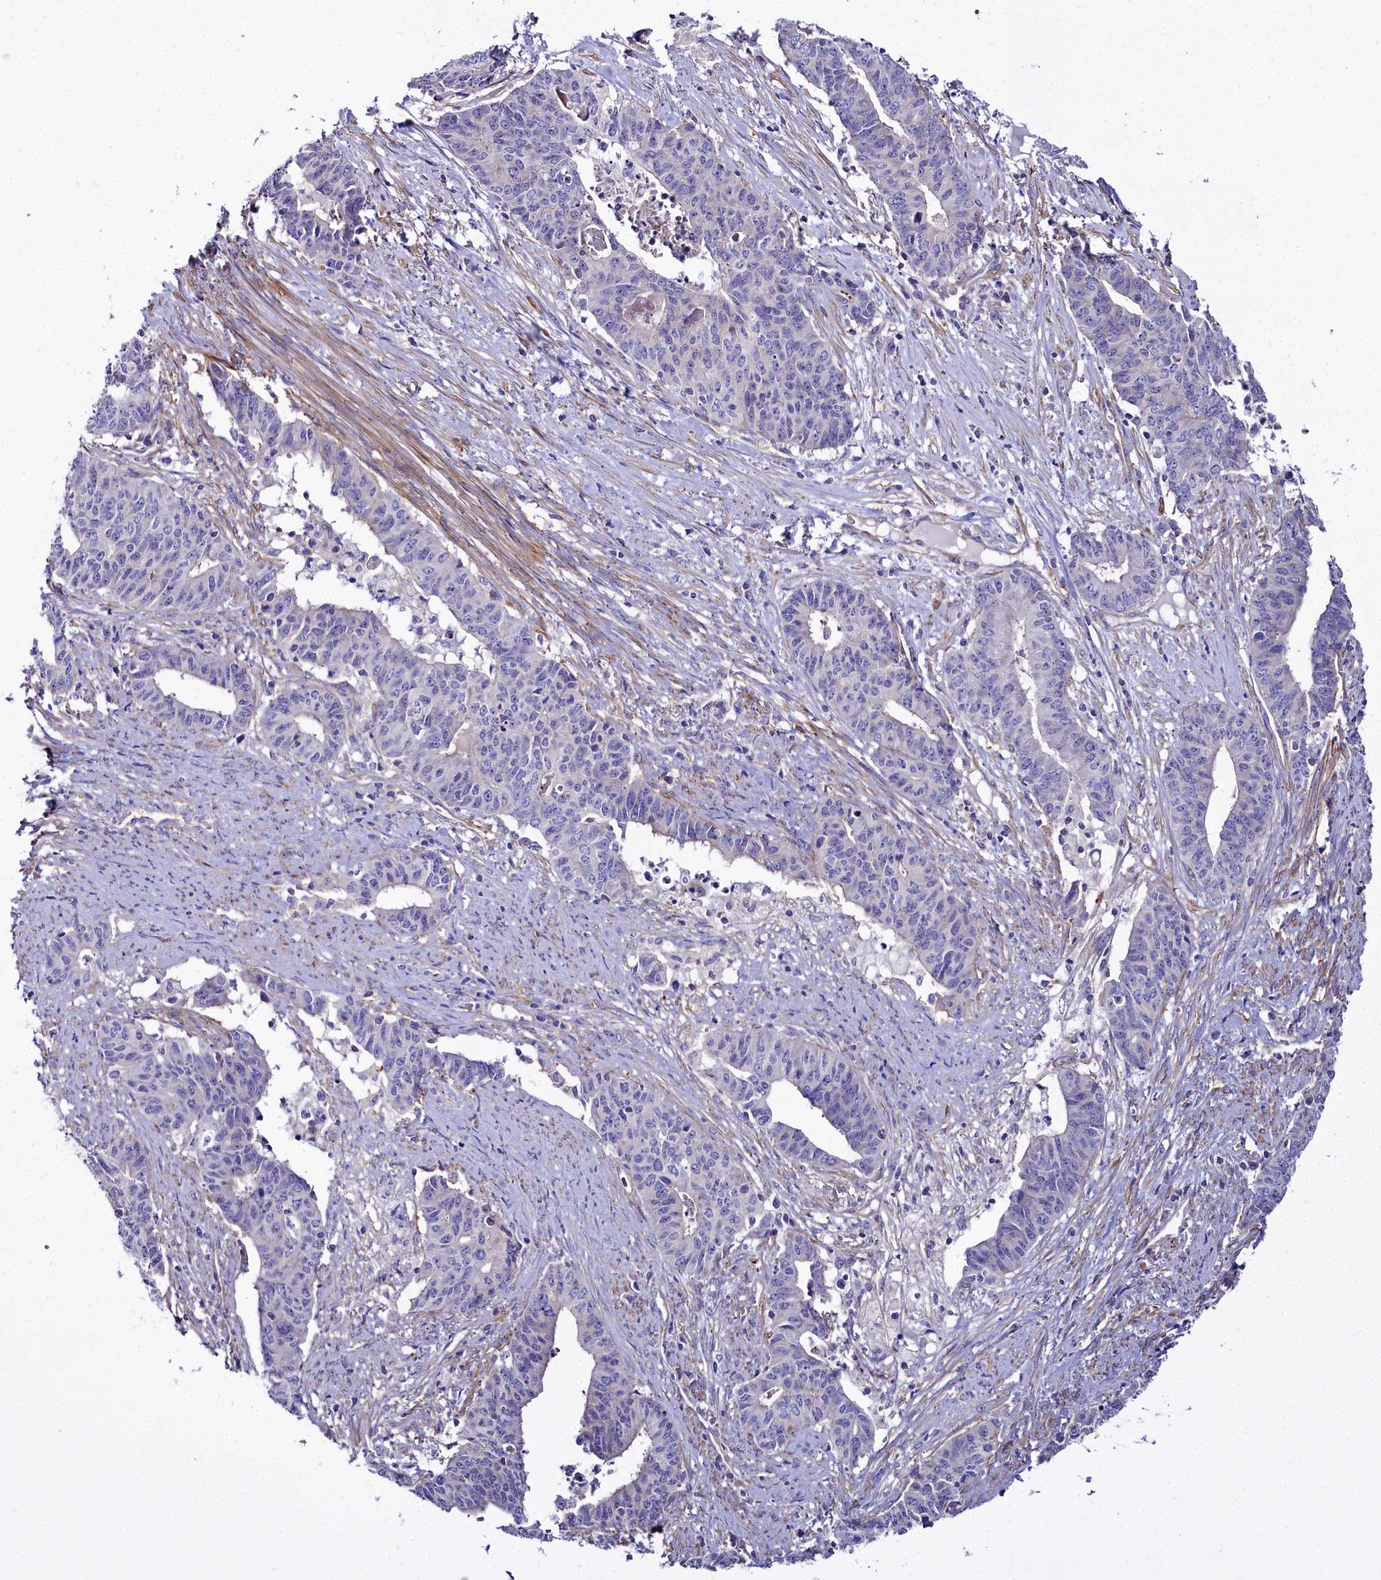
{"staining": {"intensity": "negative", "quantity": "none", "location": "none"}, "tissue": "endometrial cancer", "cell_type": "Tumor cells", "image_type": "cancer", "snomed": [{"axis": "morphology", "description": "Adenocarcinoma, NOS"}, {"axis": "topography", "description": "Endometrium"}], "caption": "Tumor cells show no significant protein positivity in endometrial cancer (adenocarcinoma).", "gene": "FADS3", "patient": {"sex": "female", "age": 59}}